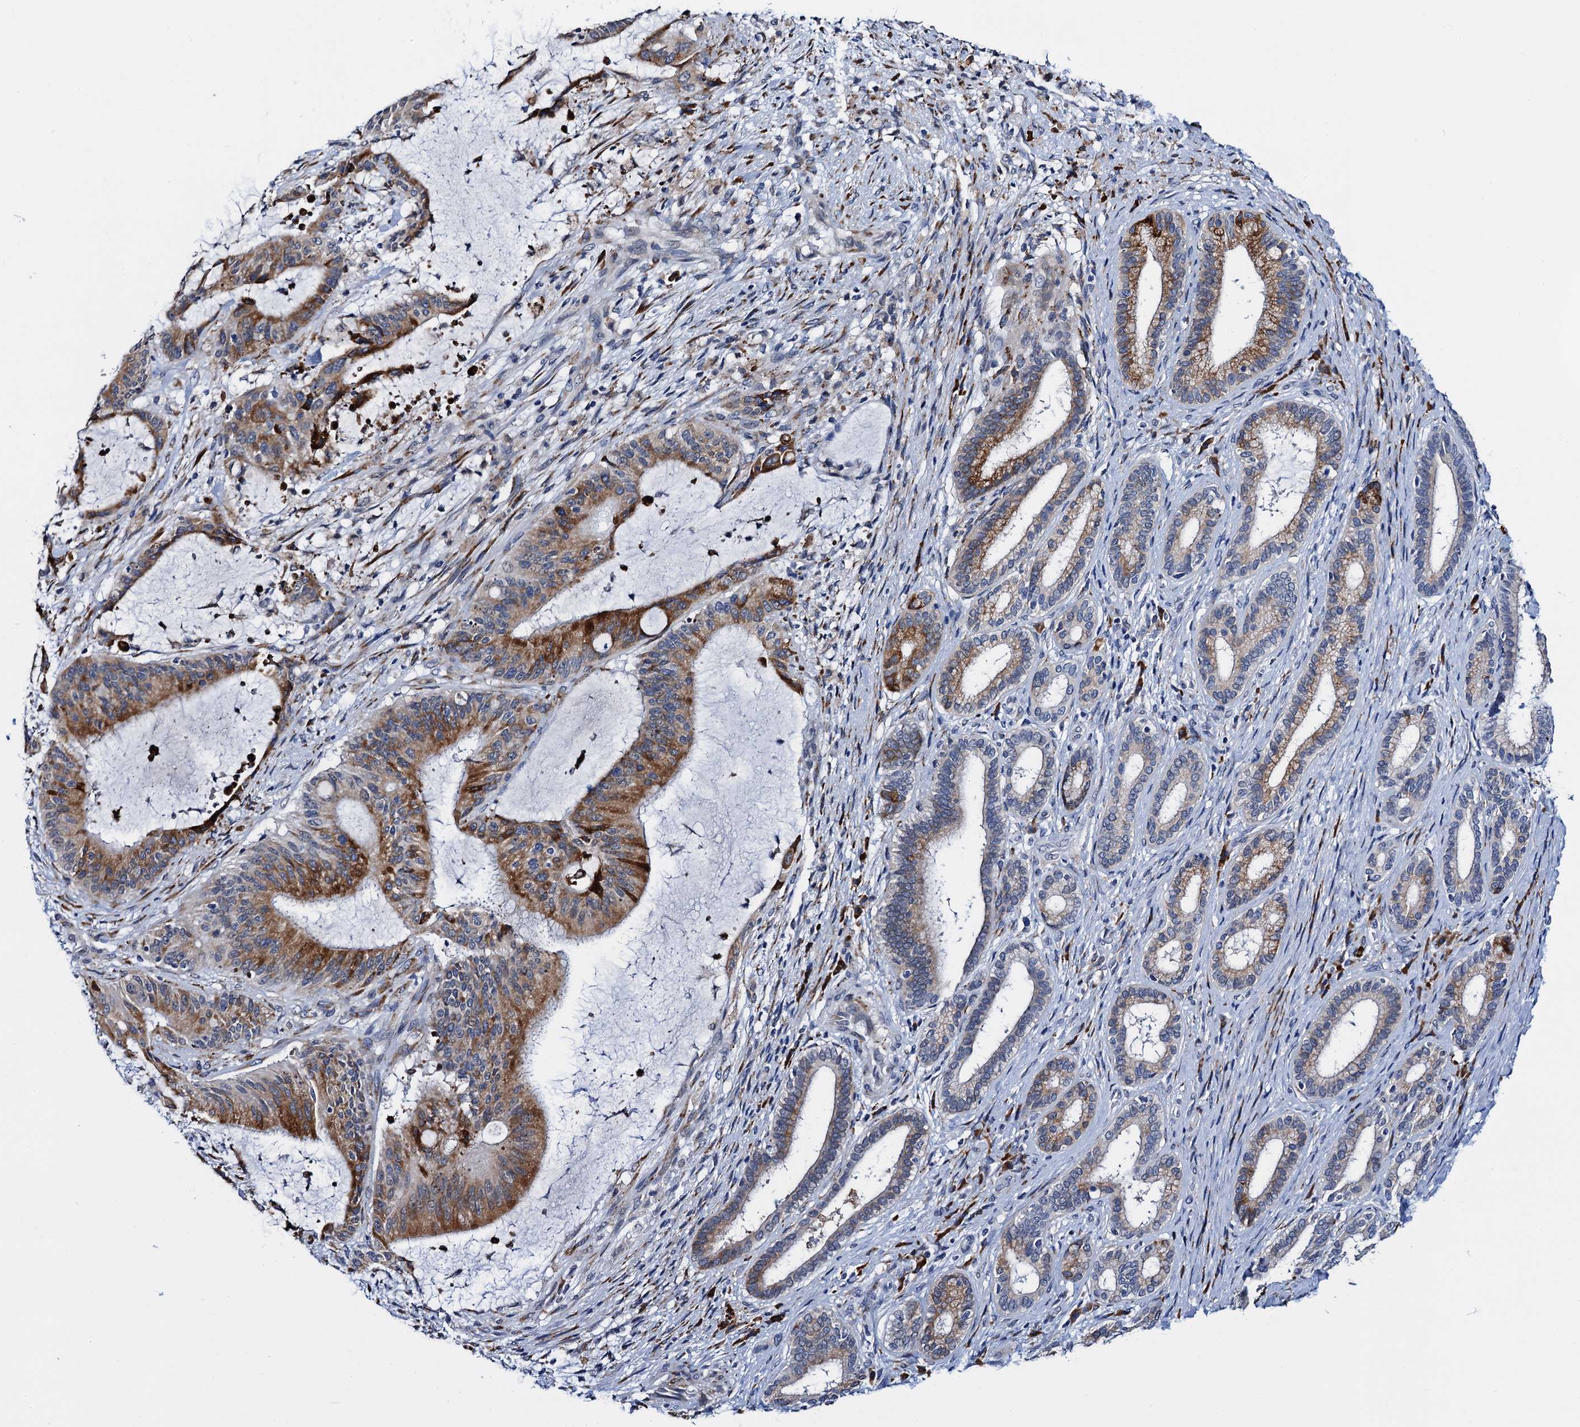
{"staining": {"intensity": "moderate", "quantity": ">75%", "location": "cytoplasmic/membranous"}, "tissue": "liver cancer", "cell_type": "Tumor cells", "image_type": "cancer", "snomed": [{"axis": "morphology", "description": "Normal tissue, NOS"}, {"axis": "morphology", "description": "Cholangiocarcinoma"}, {"axis": "topography", "description": "Liver"}, {"axis": "topography", "description": "Peripheral nerve tissue"}], "caption": "Human cholangiocarcinoma (liver) stained with a protein marker reveals moderate staining in tumor cells.", "gene": "SLC7A10", "patient": {"sex": "female", "age": 73}}